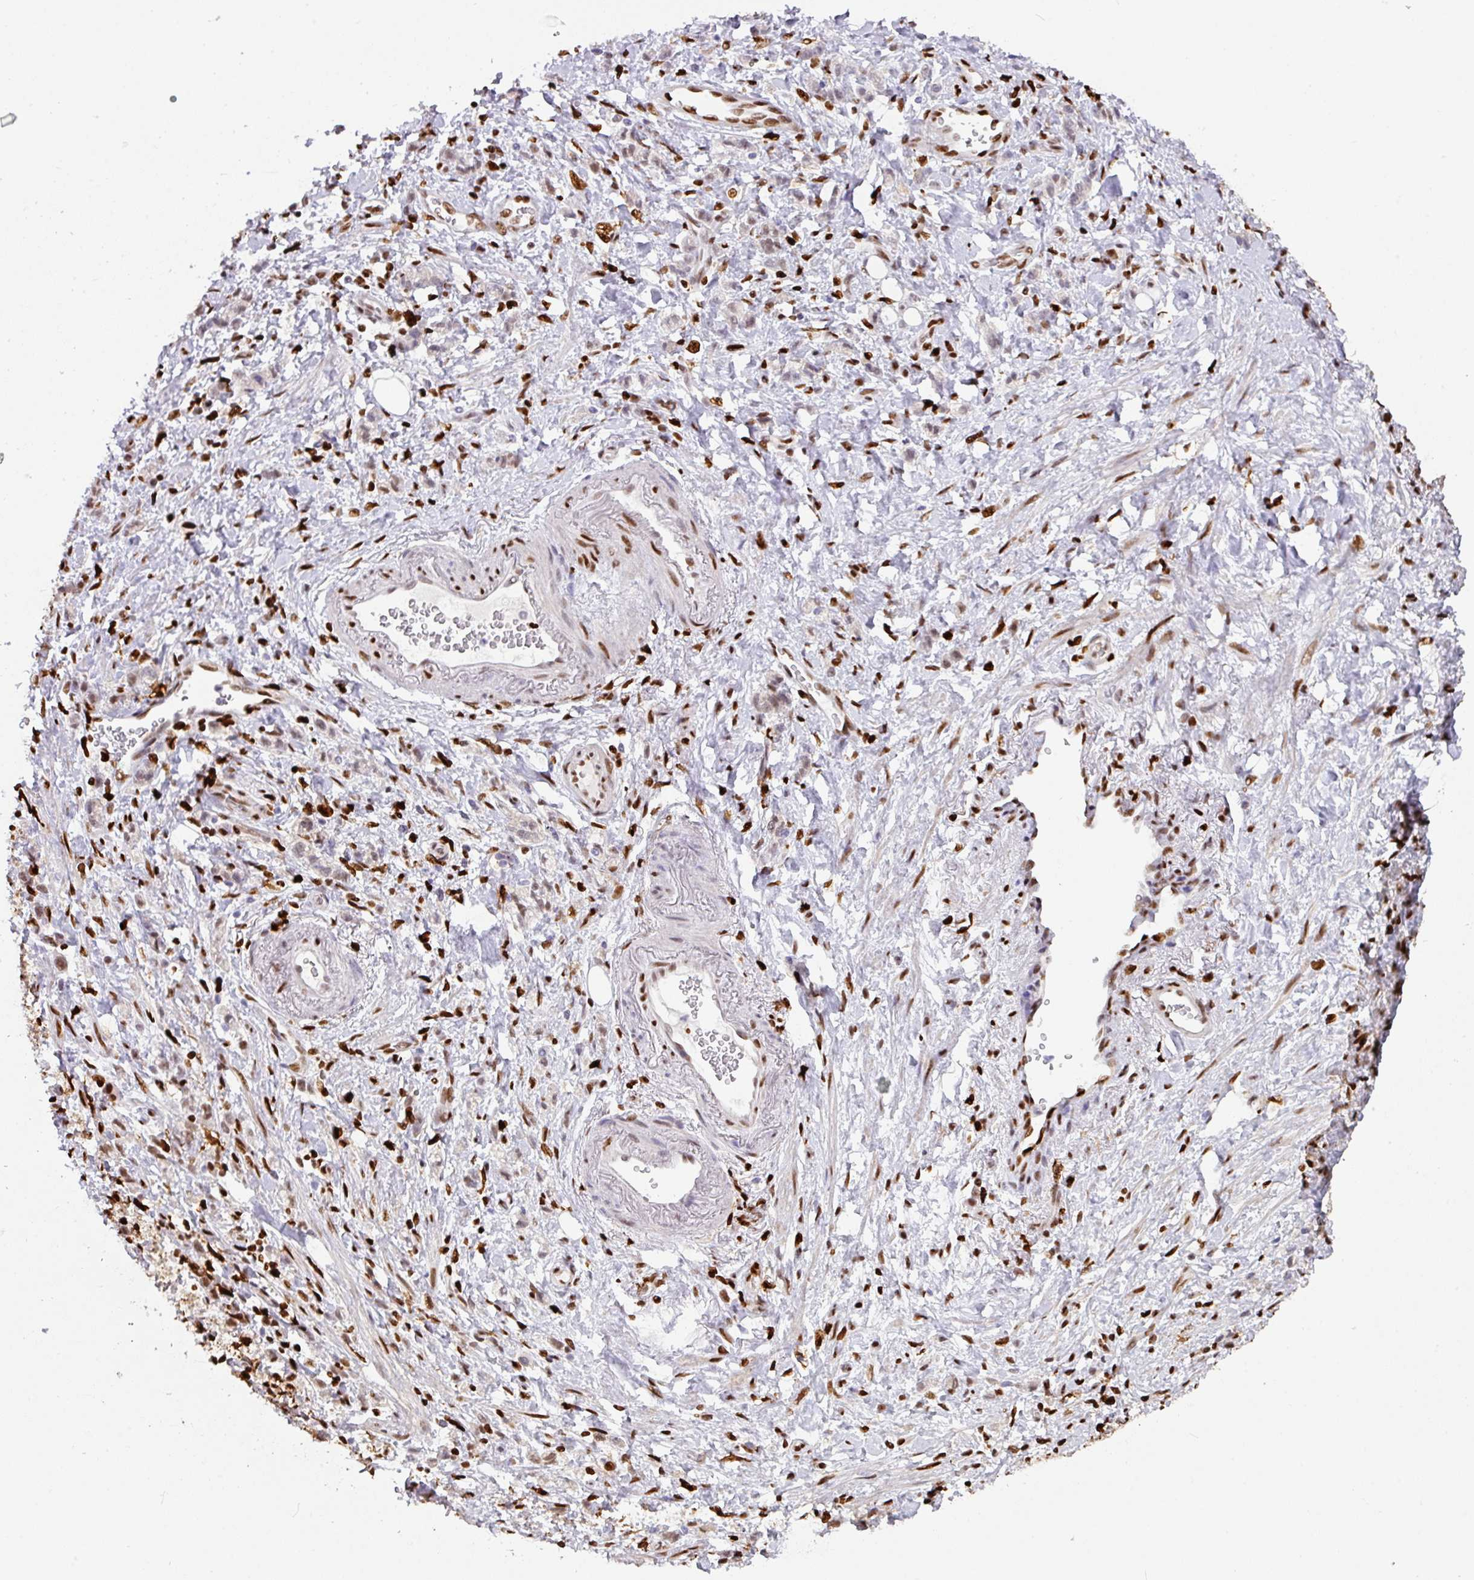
{"staining": {"intensity": "moderate", "quantity": "25%-75%", "location": "nuclear"}, "tissue": "stomach cancer", "cell_type": "Tumor cells", "image_type": "cancer", "snomed": [{"axis": "morphology", "description": "Adenocarcinoma, NOS"}, {"axis": "topography", "description": "Stomach"}], "caption": "Stomach adenocarcinoma was stained to show a protein in brown. There is medium levels of moderate nuclear staining in about 25%-75% of tumor cells.", "gene": "SAMHD1", "patient": {"sex": "male", "age": 77}}